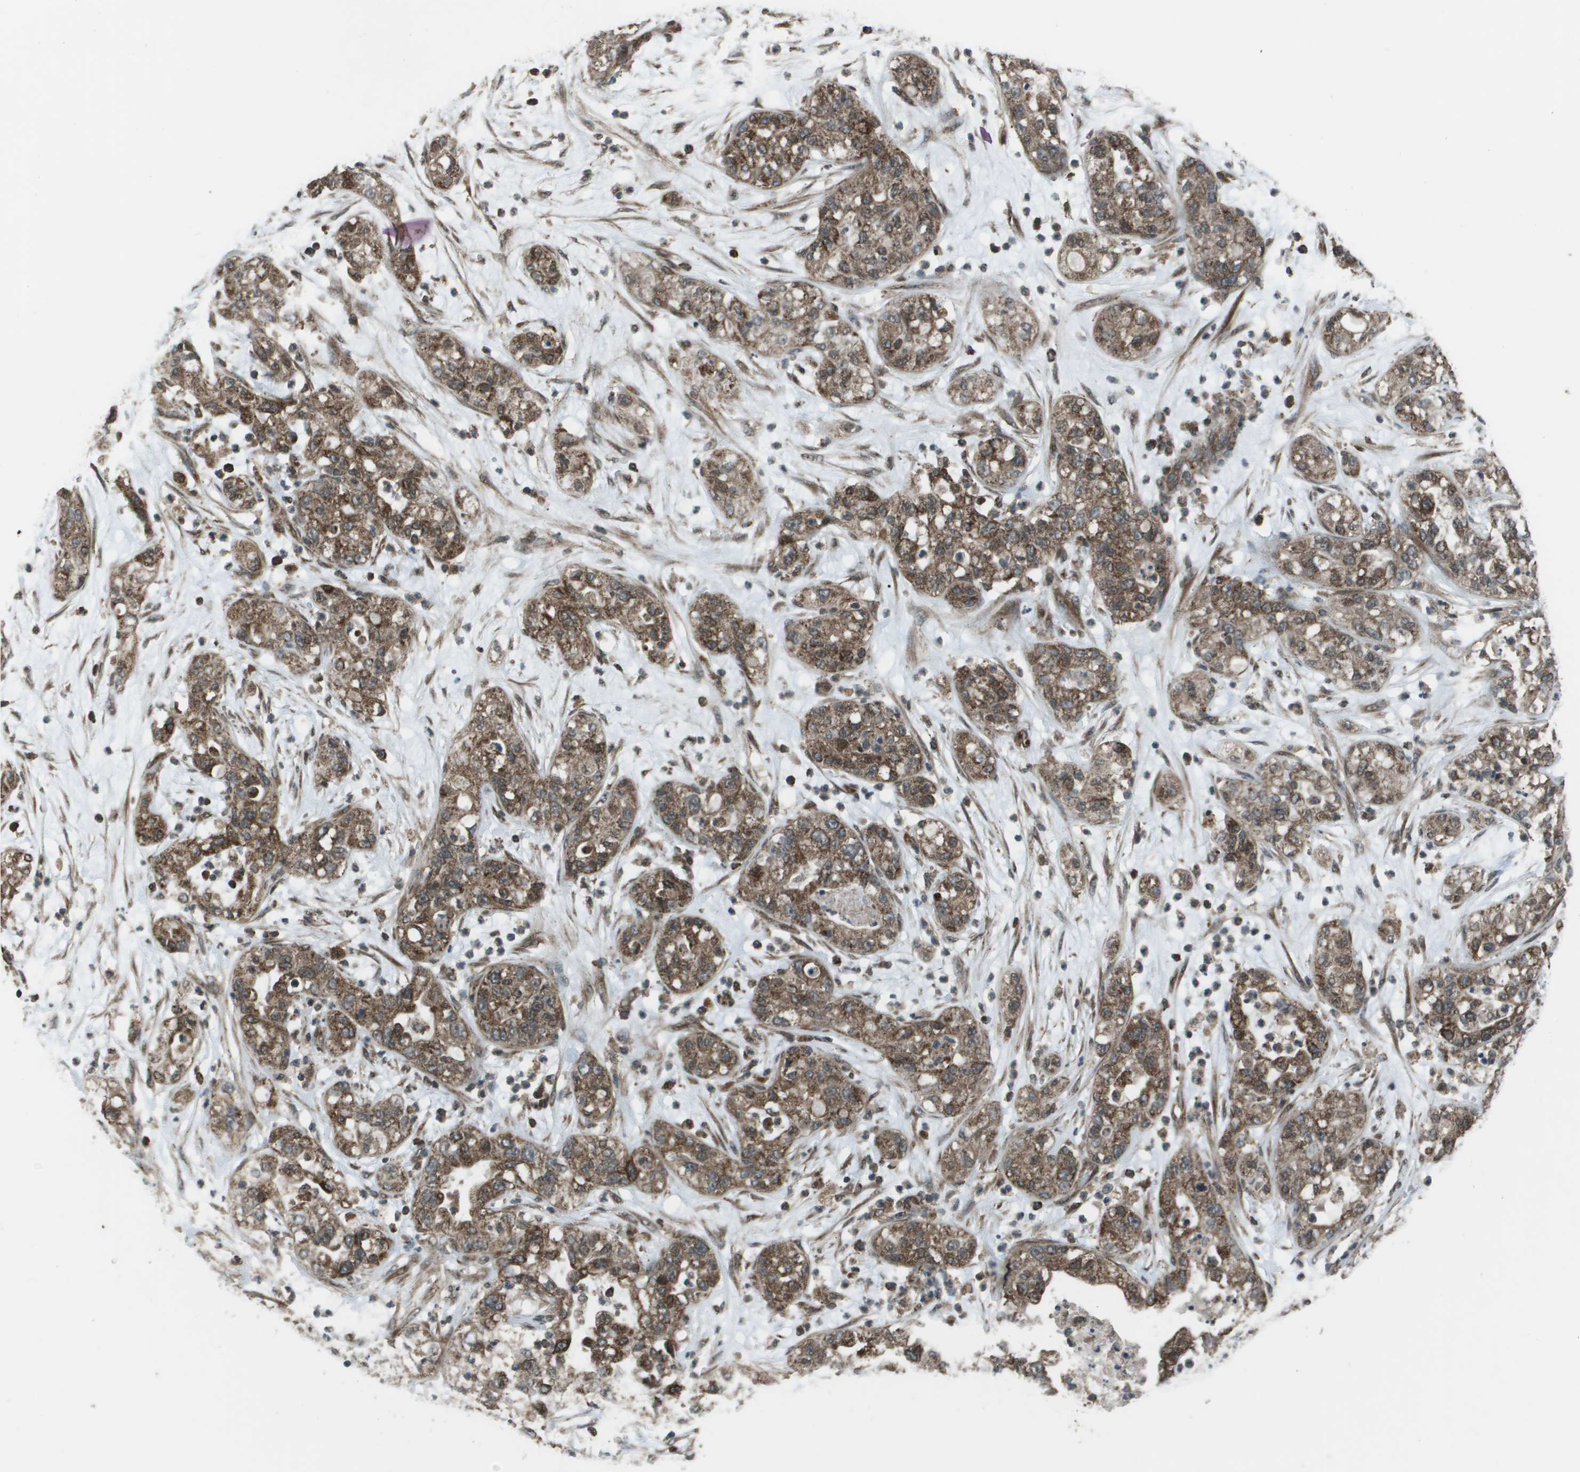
{"staining": {"intensity": "moderate", "quantity": ">75%", "location": "cytoplasmic/membranous"}, "tissue": "pancreatic cancer", "cell_type": "Tumor cells", "image_type": "cancer", "snomed": [{"axis": "morphology", "description": "Adenocarcinoma, NOS"}, {"axis": "topography", "description": "Pancreas"}], "caption": "Protein analysis of pancreatic adenocarcinoma tissue exhibits moderate cytoplasmic/membranous expression in about >75% of tumor cells.", "gene": "PPFIA1", "patient": {"sex": "female", "age": 78}}